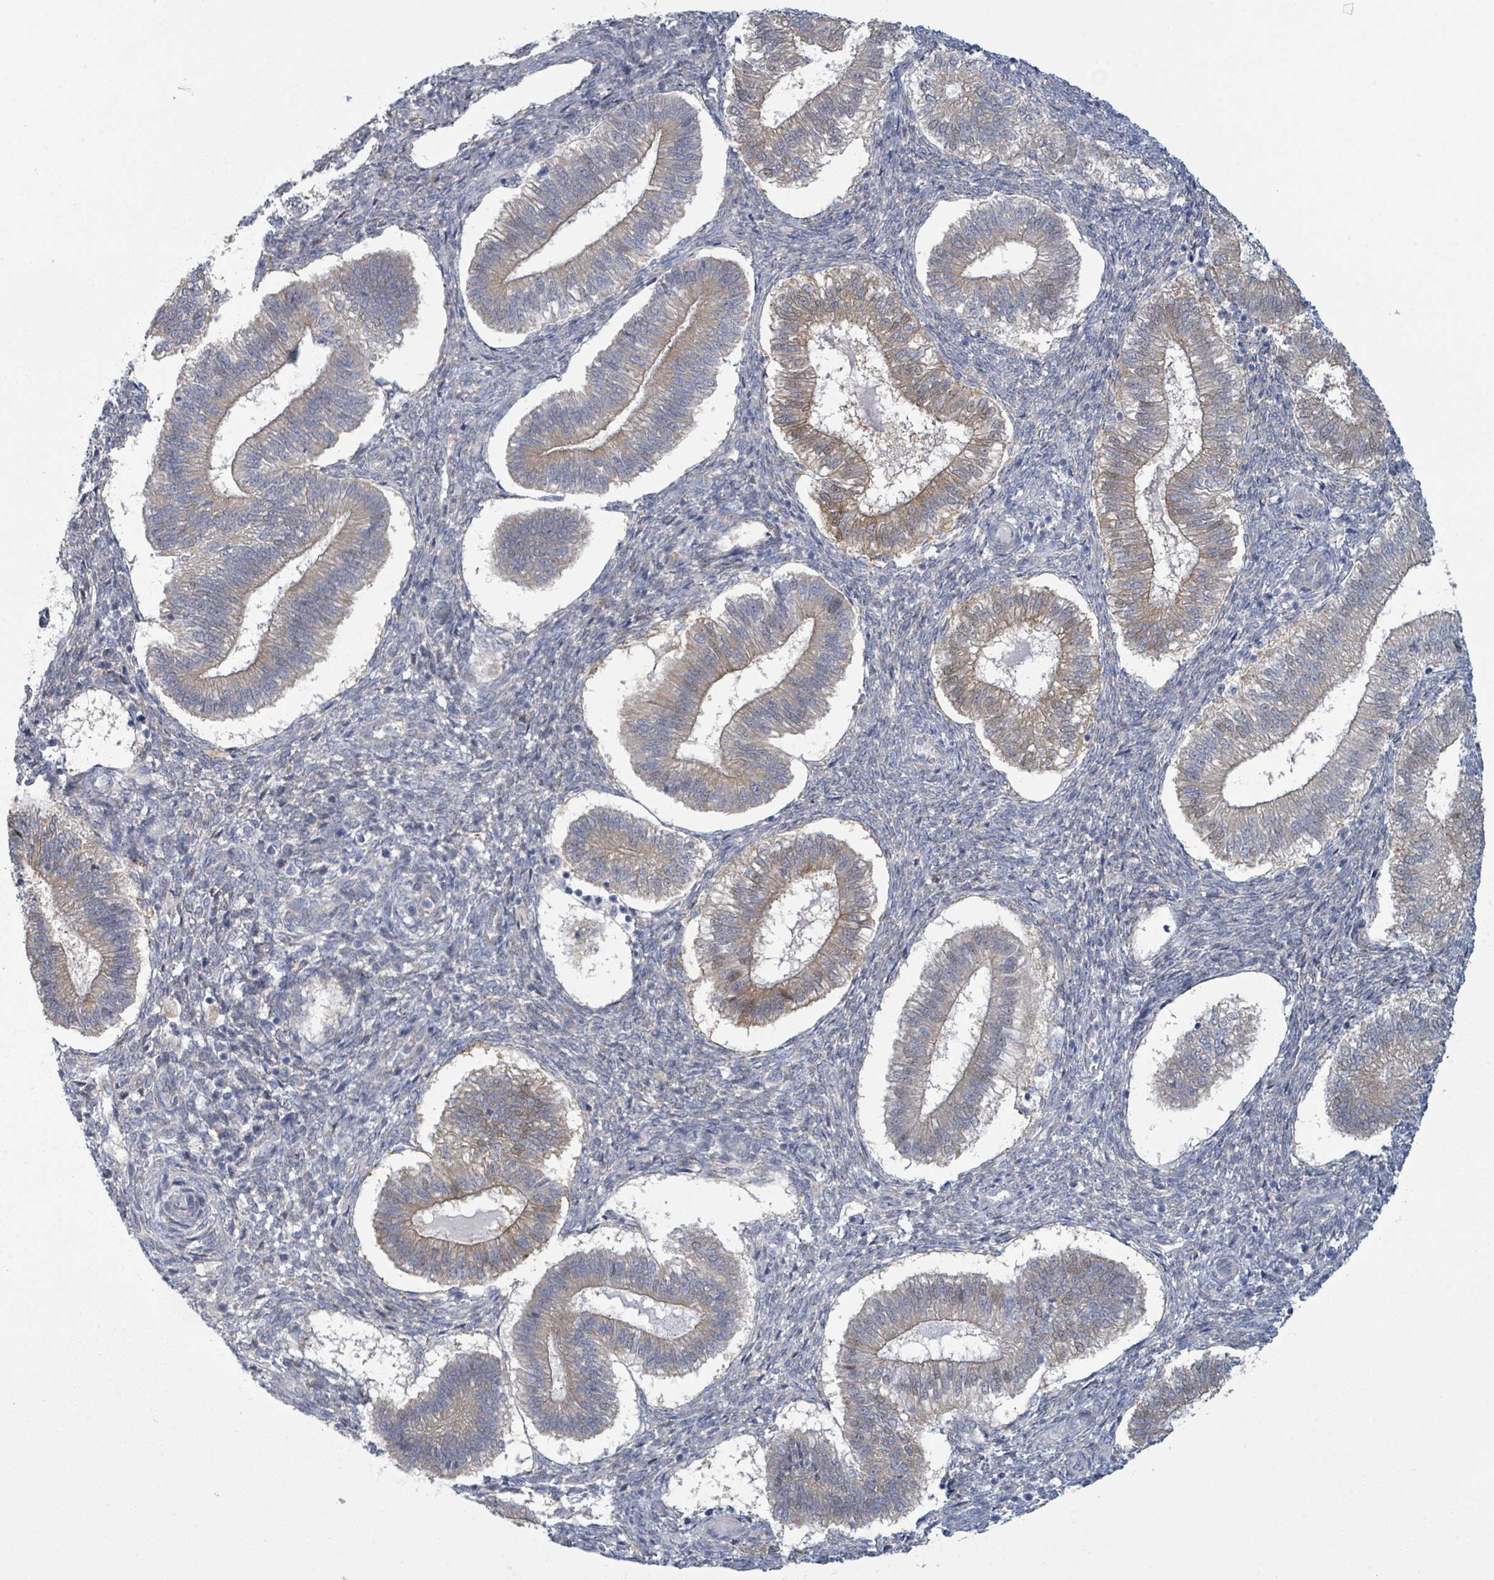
{"staining": {"intensity": "negative", "quantity": "none", "location": "none"}, "tissue": "endometrium", "cell_type": "Cells in endometrial stroma", "image_type": "normal", "snomed": [{"axis": "morphology", "description": "Normal tissue, NOS"}, {"axis": "topography", "description": "Endometrium"}], "caption": "There is no significant expression in cells in endometrial stroma of endometrium. (DAB (3,3'-diaminobenzidine) immunohistochemistry visualized using brightfield microscopy, high magnification).", "gene": "COL13A1", "patient": {"sex": "female", "age": 25}}